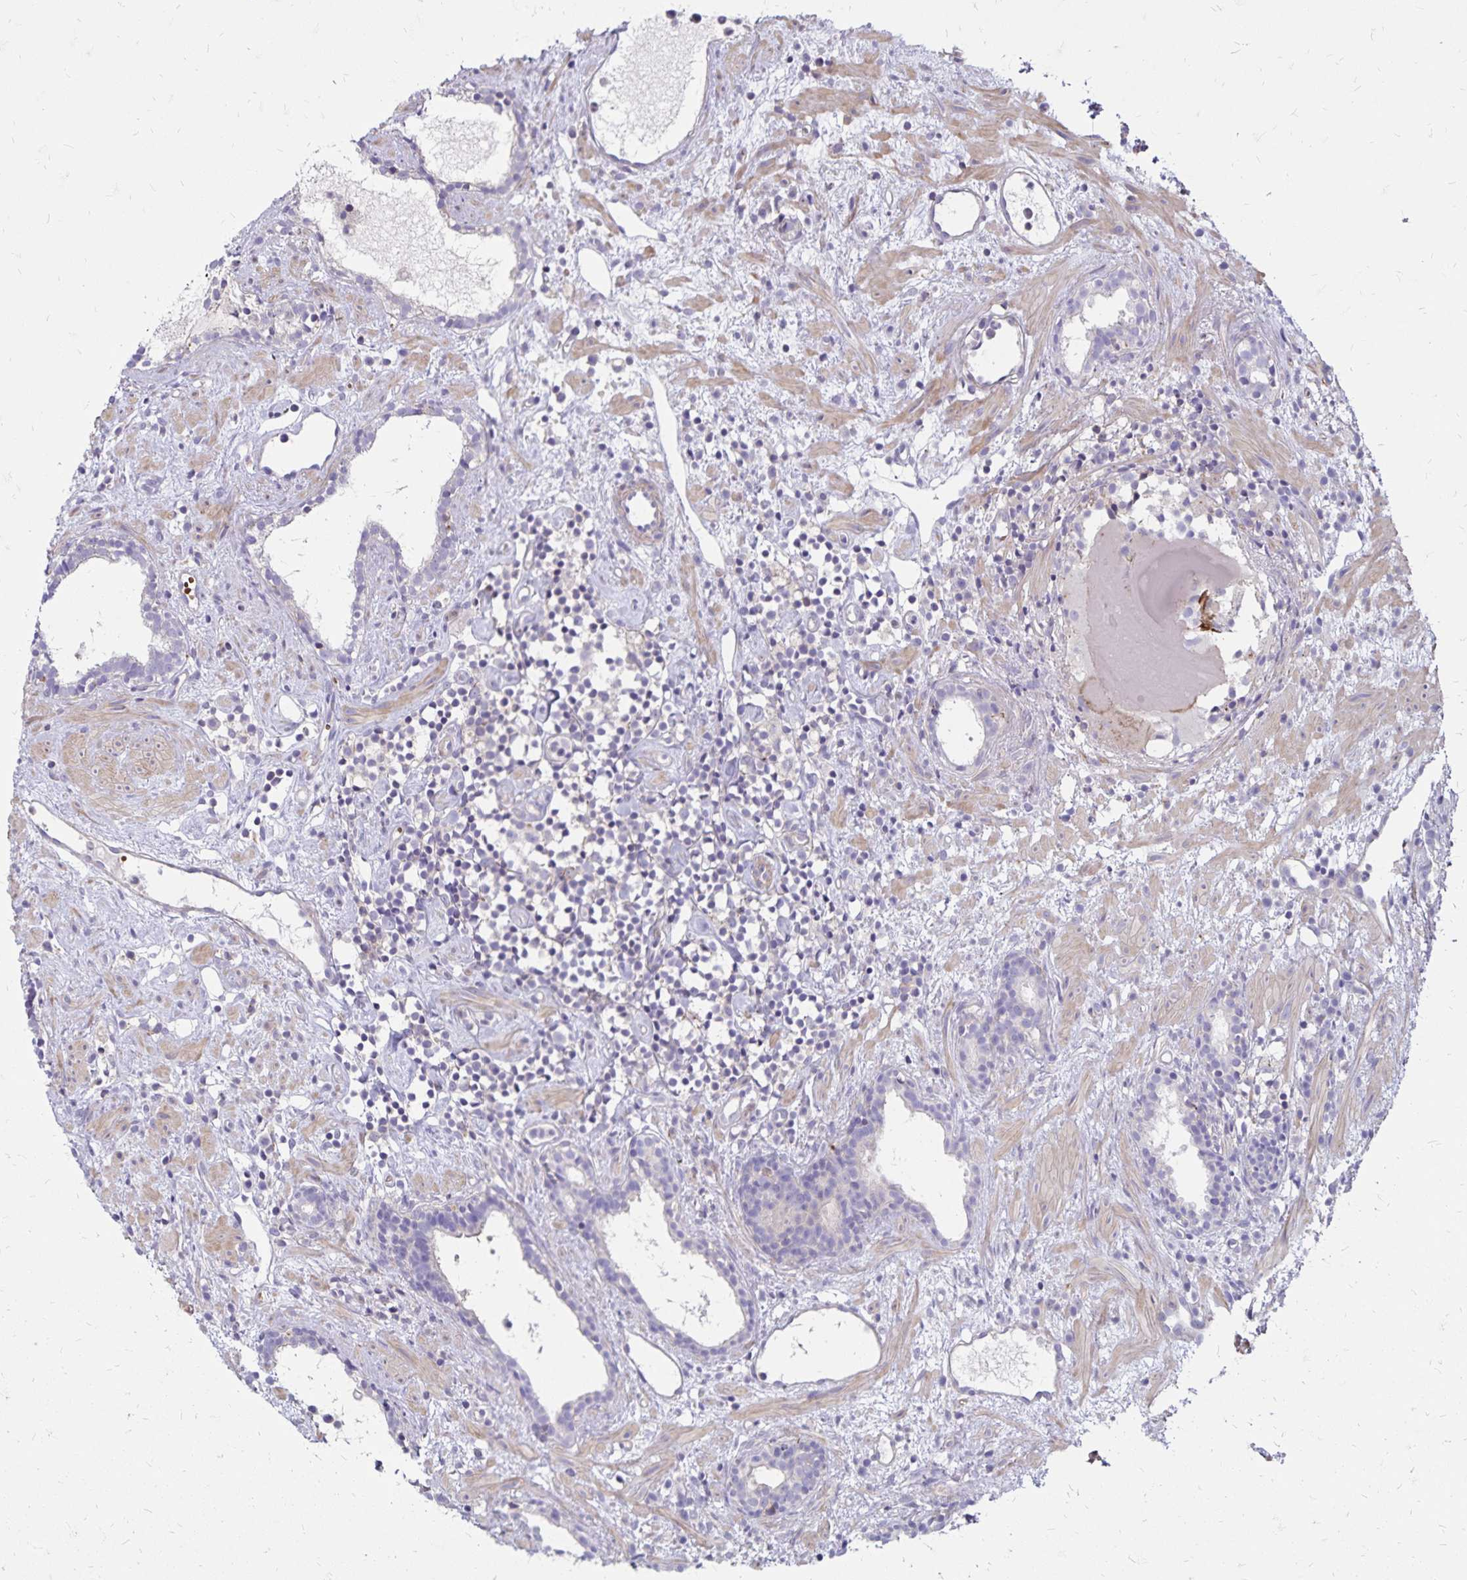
{"staining": {"intensity": "negative", "quantity": "none", "location": "none"}, "tissue": "prostate cancer", "cell_type": "Tumor cells", "image_type": "cancer", "snomed": [{"axis": "morphology", "description": "Adenocarcinoma, High grade"}, {"axis": "topography", "description": "Prostate"}], "caption": "High power microscopy photomicrograph of an IHC histopathology image of prostate cancer, revealing no significant staining in tumor cells. (Immunohistochemistry (ihc), brightfield microscopy, high magnification).", "gene": "FSD1", "patient": {"sex": "male", "age": 83}}